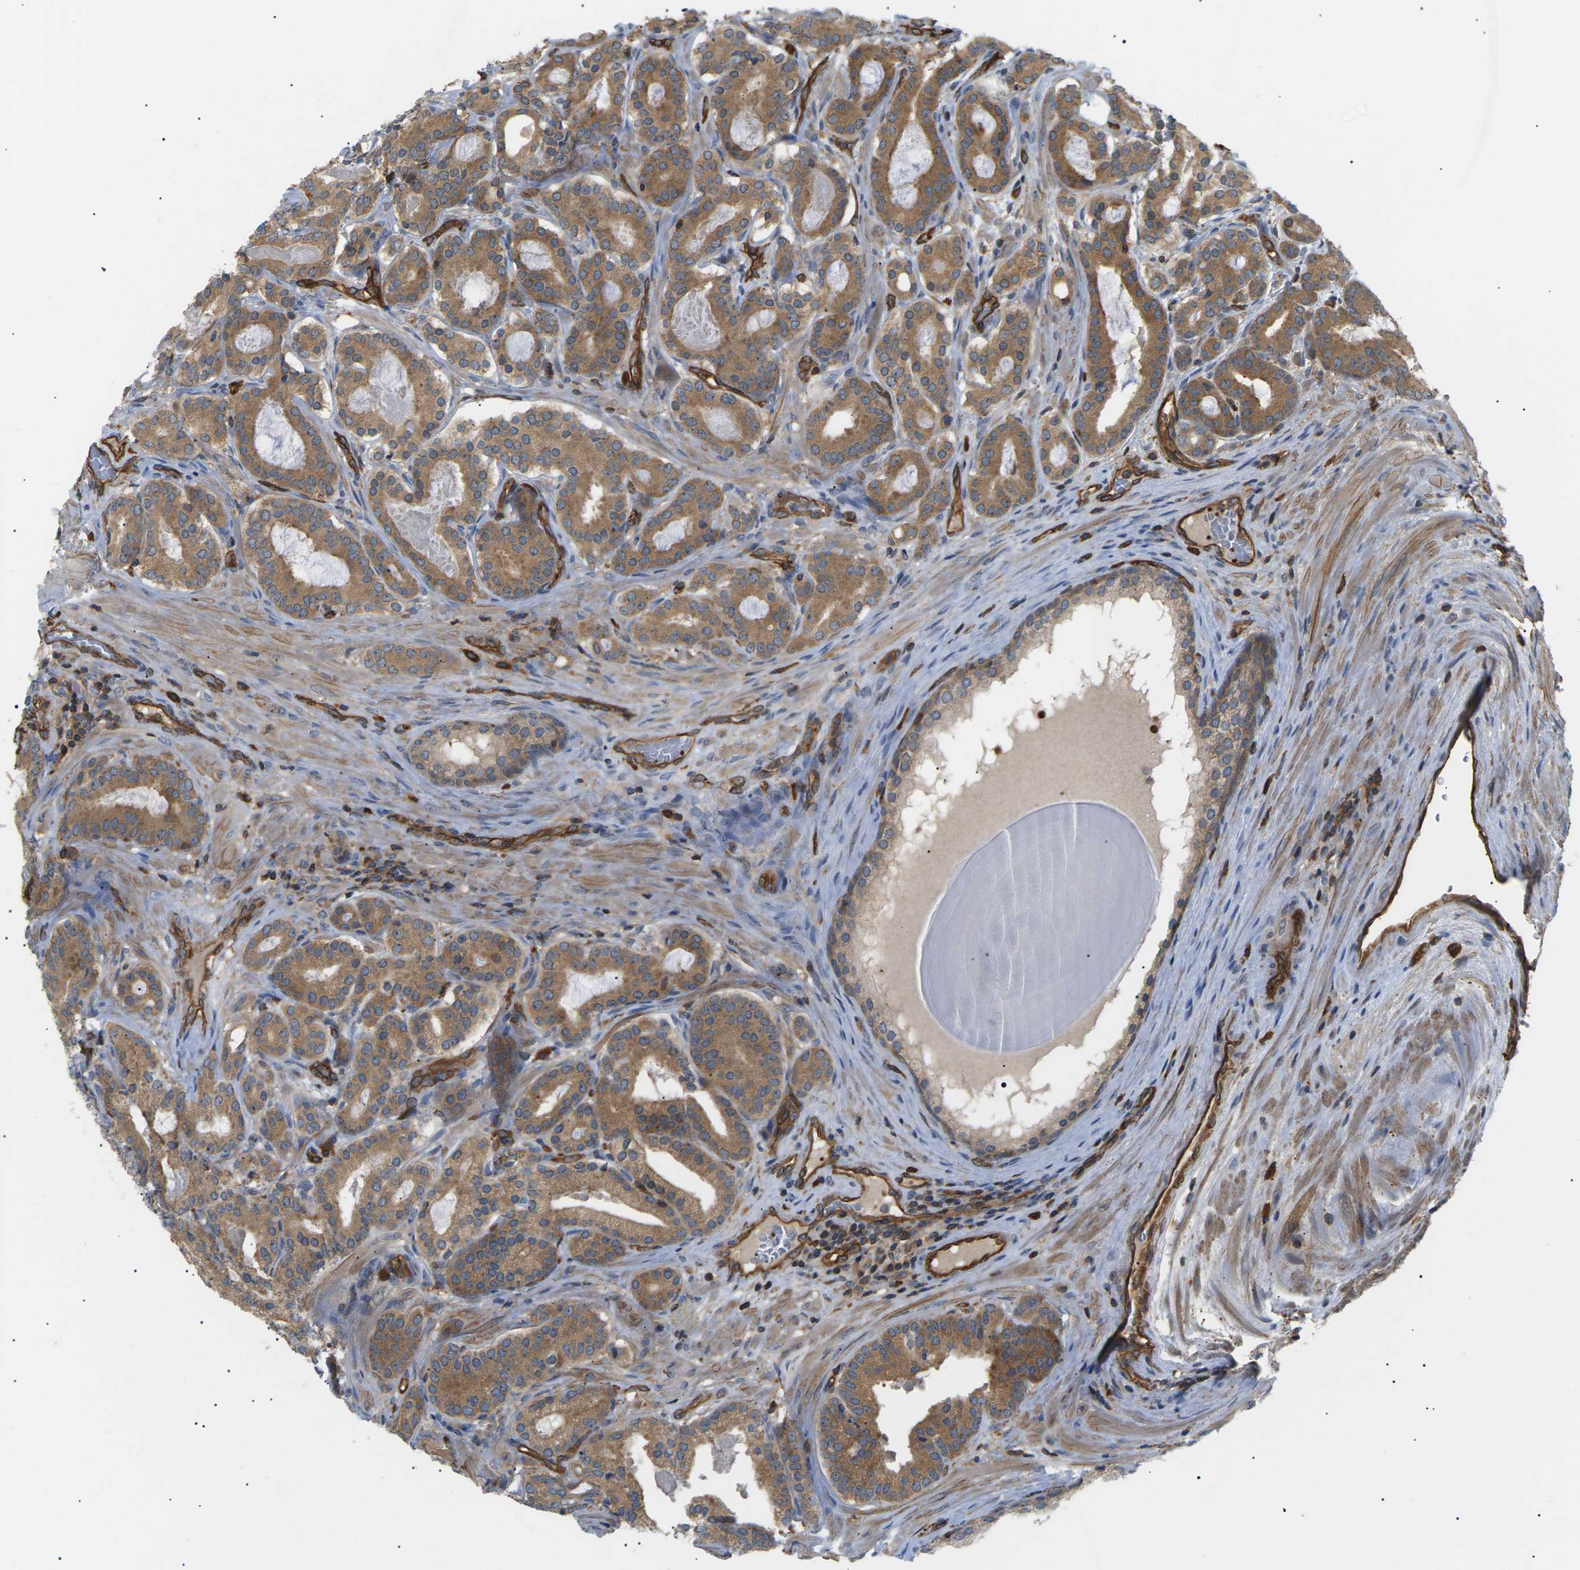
{"staining": {"intensity": "moderate", "quantity": ">75%", "location": "cytoplasmic/membranous"}, "tissue": "prostate cancer", "cell_type": "Tumor cells", "image_type": "cancer", "snomed": [{"axis": "morphology", "description": "Adenocarcinoma, High grade"}, {"axis": "topography", "description": "Prostate"}], "caption": "DAB (3,3'-diaminobenzidine) immunohistochemical staining of human prostate cancer reveals moderate cytoplasmic/membranous protein expression in approximately >75% of tumor cells.", "gene": "TMTC4", "patient": {"sex": "male", "age": 60}}